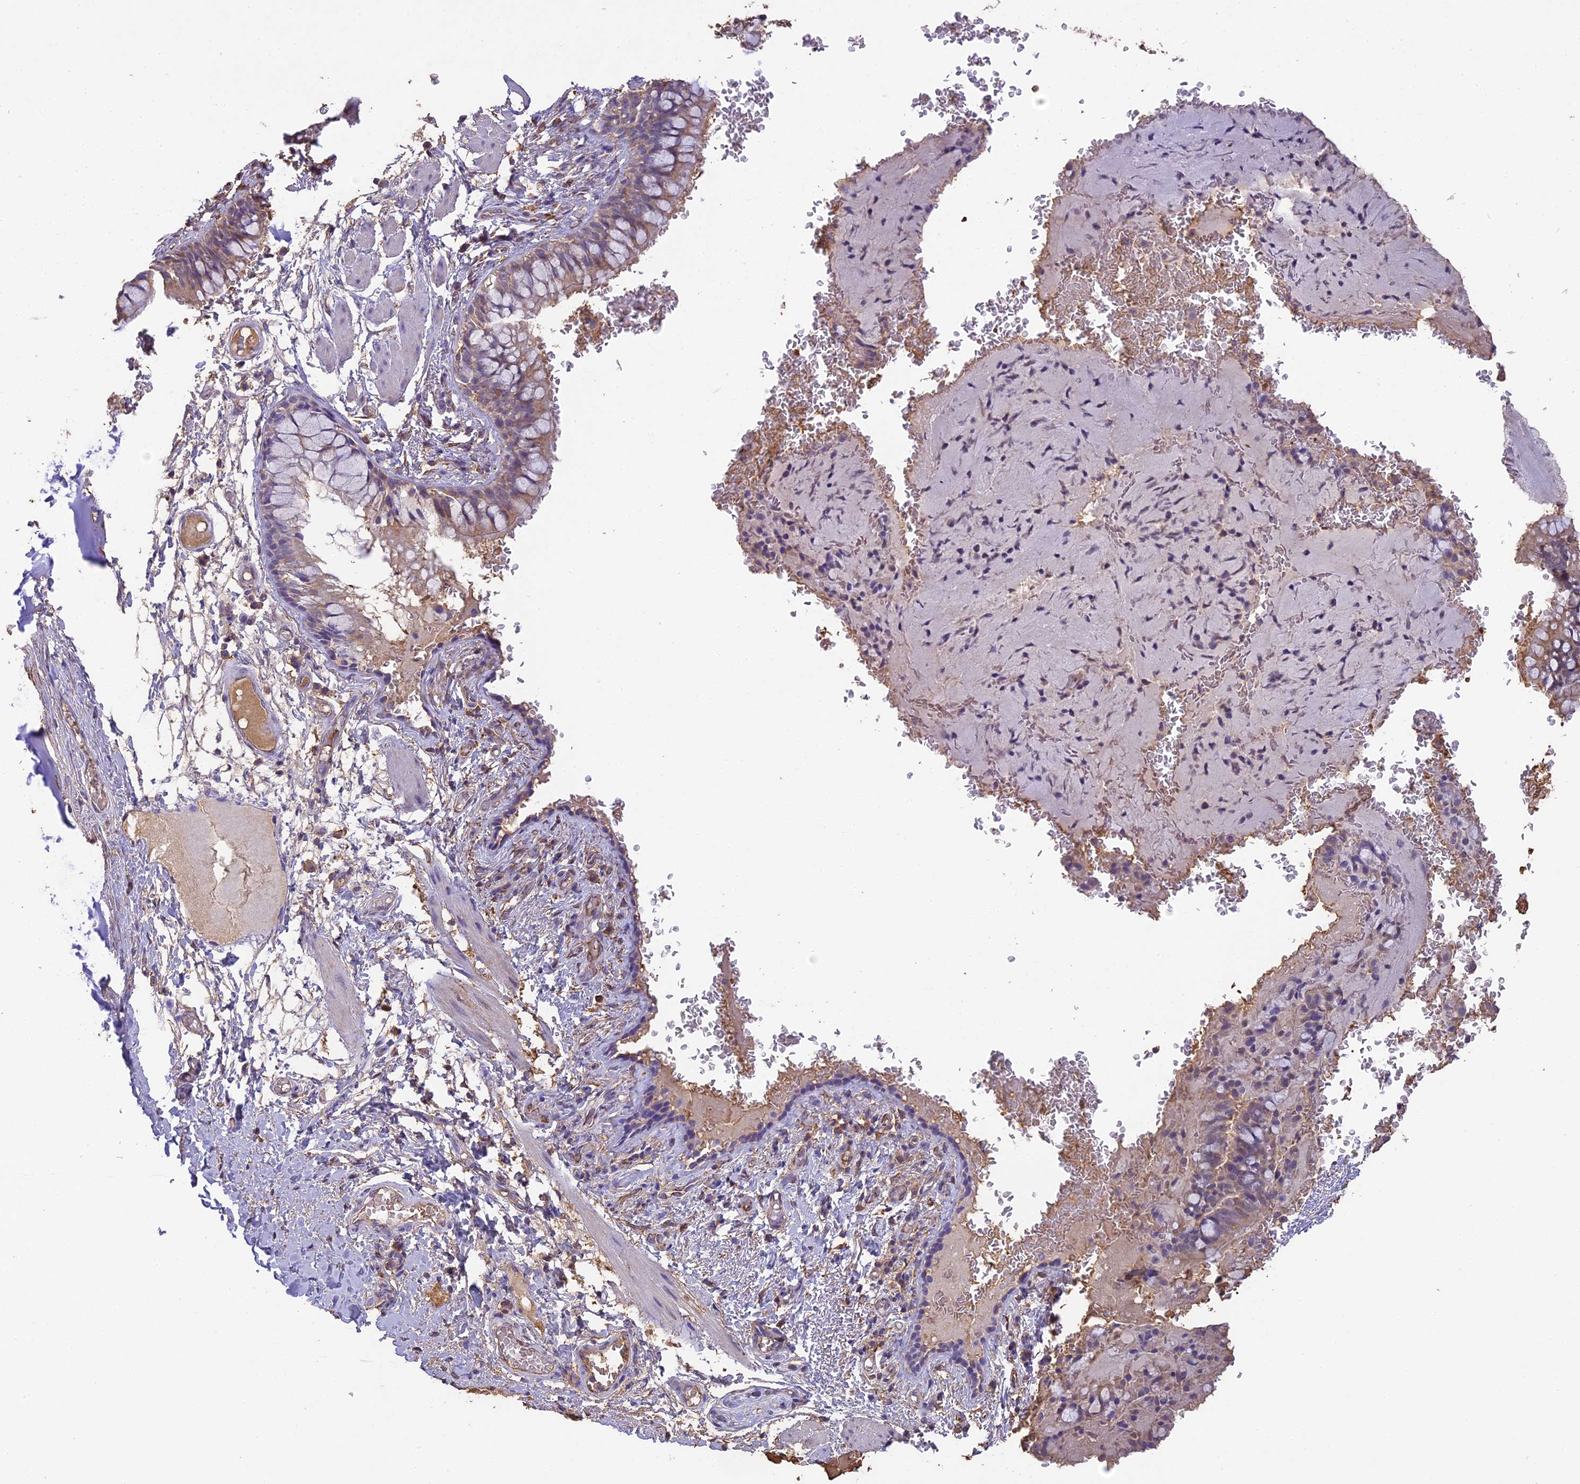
{"staining": {"intensity": "weak", "quantity": "25%-75%", "location": "cytoplasmic/membranous"}, "tissue": "bronchus", "cell_type": "Respiratory epithelial cells", "image_type": "normal", "snomed": [{"axis": "morphology", "description": "Normal tissue, NOS"}, {"axis": "topography", "description": "Cartilage tissue"}, {"axis": "topography", "description": "Bronchus"}], "caption": "Protein expression analysis of benign bronchus demonstrates weak cytoplasmic/membranous positivity in approximately 25%-75% of respiratory epithelial cells.", "gene": "ARHGAP19", "patient": {"sex": "female", "age": 36}}